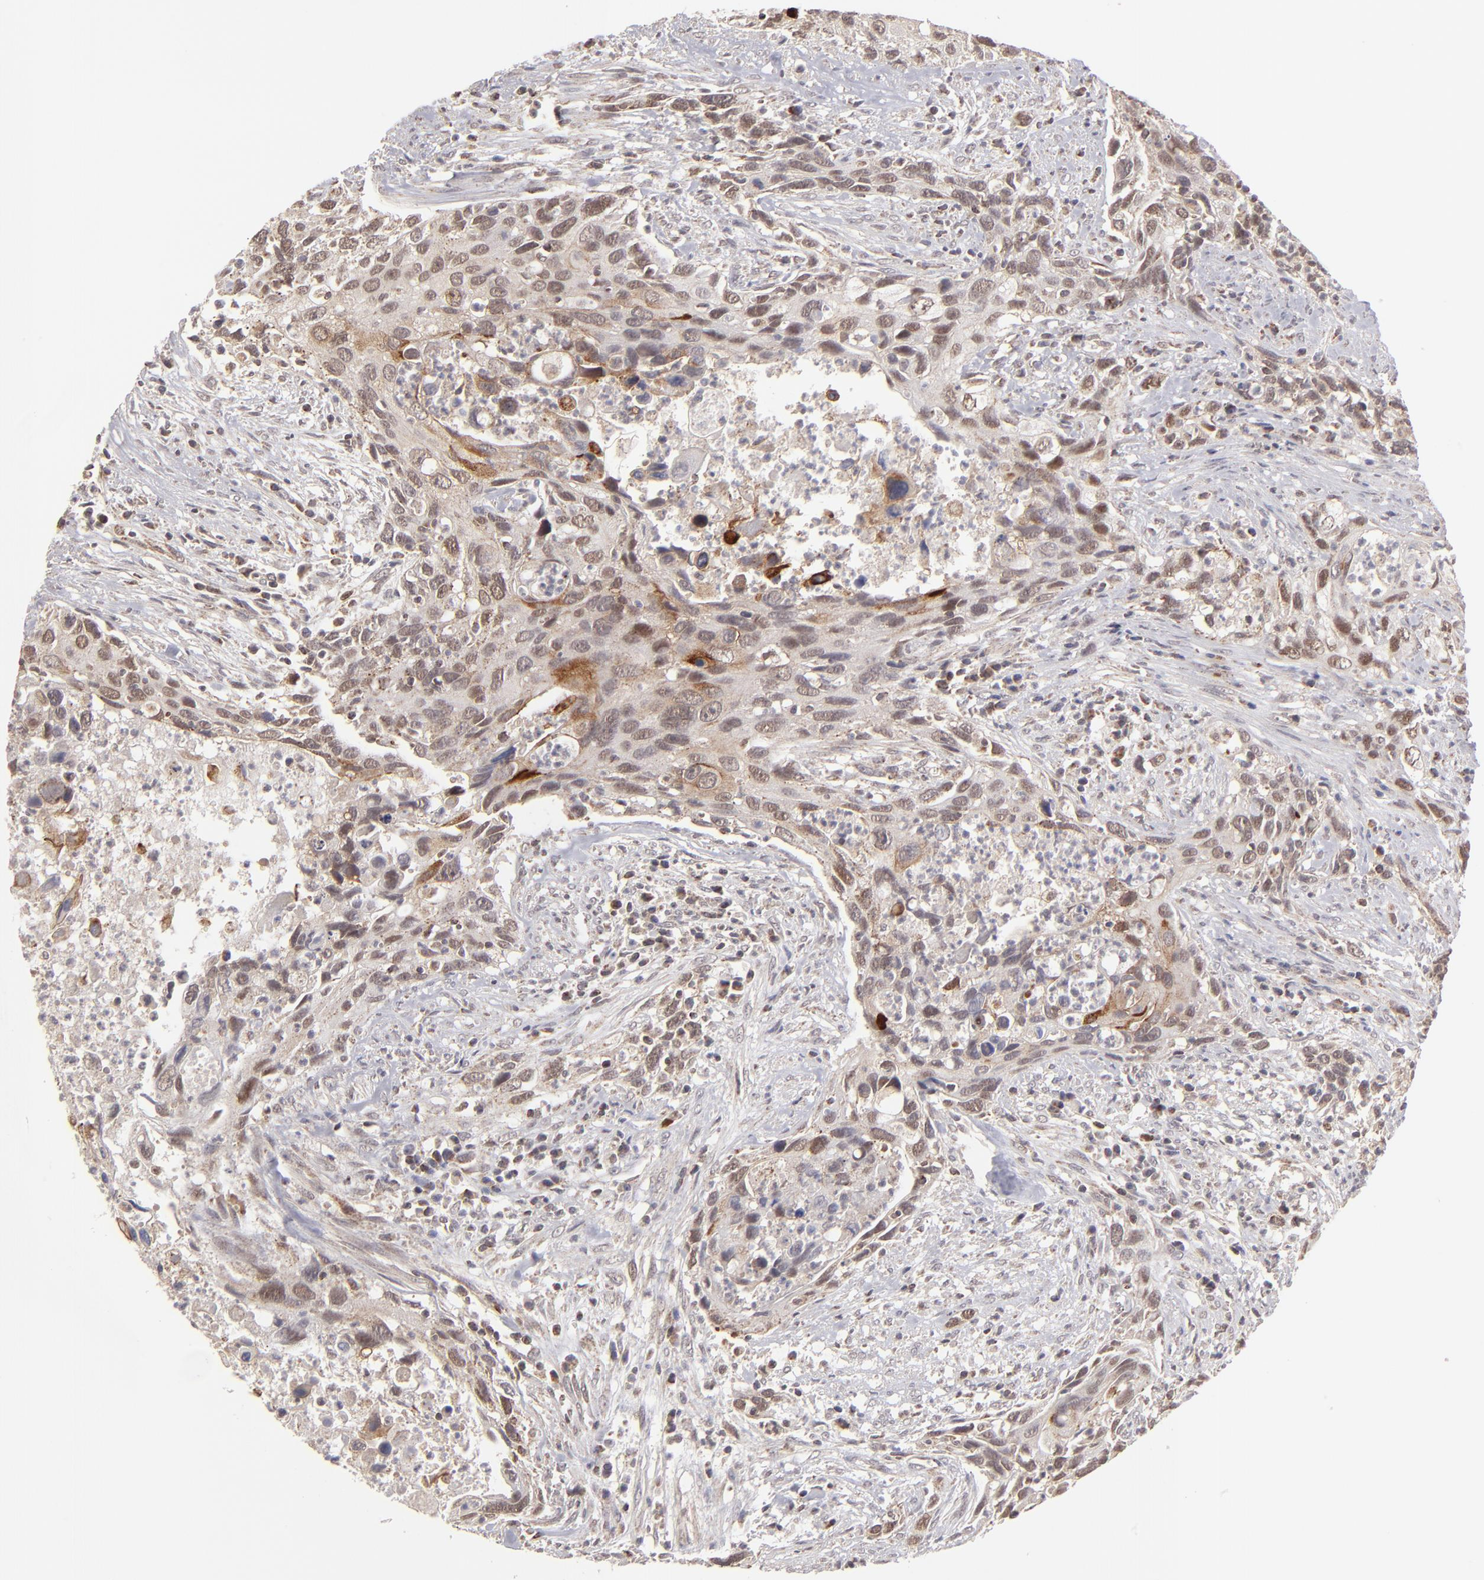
{"staining": {"intensity": "weak", "quantity": ">75%", "location": "cytoplasmic/membranous,nuclear"}, "tissue": "urothelial cancer", "cell_type": "Tumor cells", "image_type": "cancer", "snomed": [{"axis": "morphology", "description": "Urothelial carcinoma, High grade"}, {"axis": "topography", "description": "Urinary bladder"}], "caption": "This histopathology image exhibits urothelial cancer stained with immunohistochemistry (IHC) to label a protein in brown. The cytoplasmic/membranous and nuclear of tumor cells show weak positivity for the protein. Nuclei are counter-stained blue.", "gene": "SLC15A1", "patient": {"sex": "male", "age": 71}}